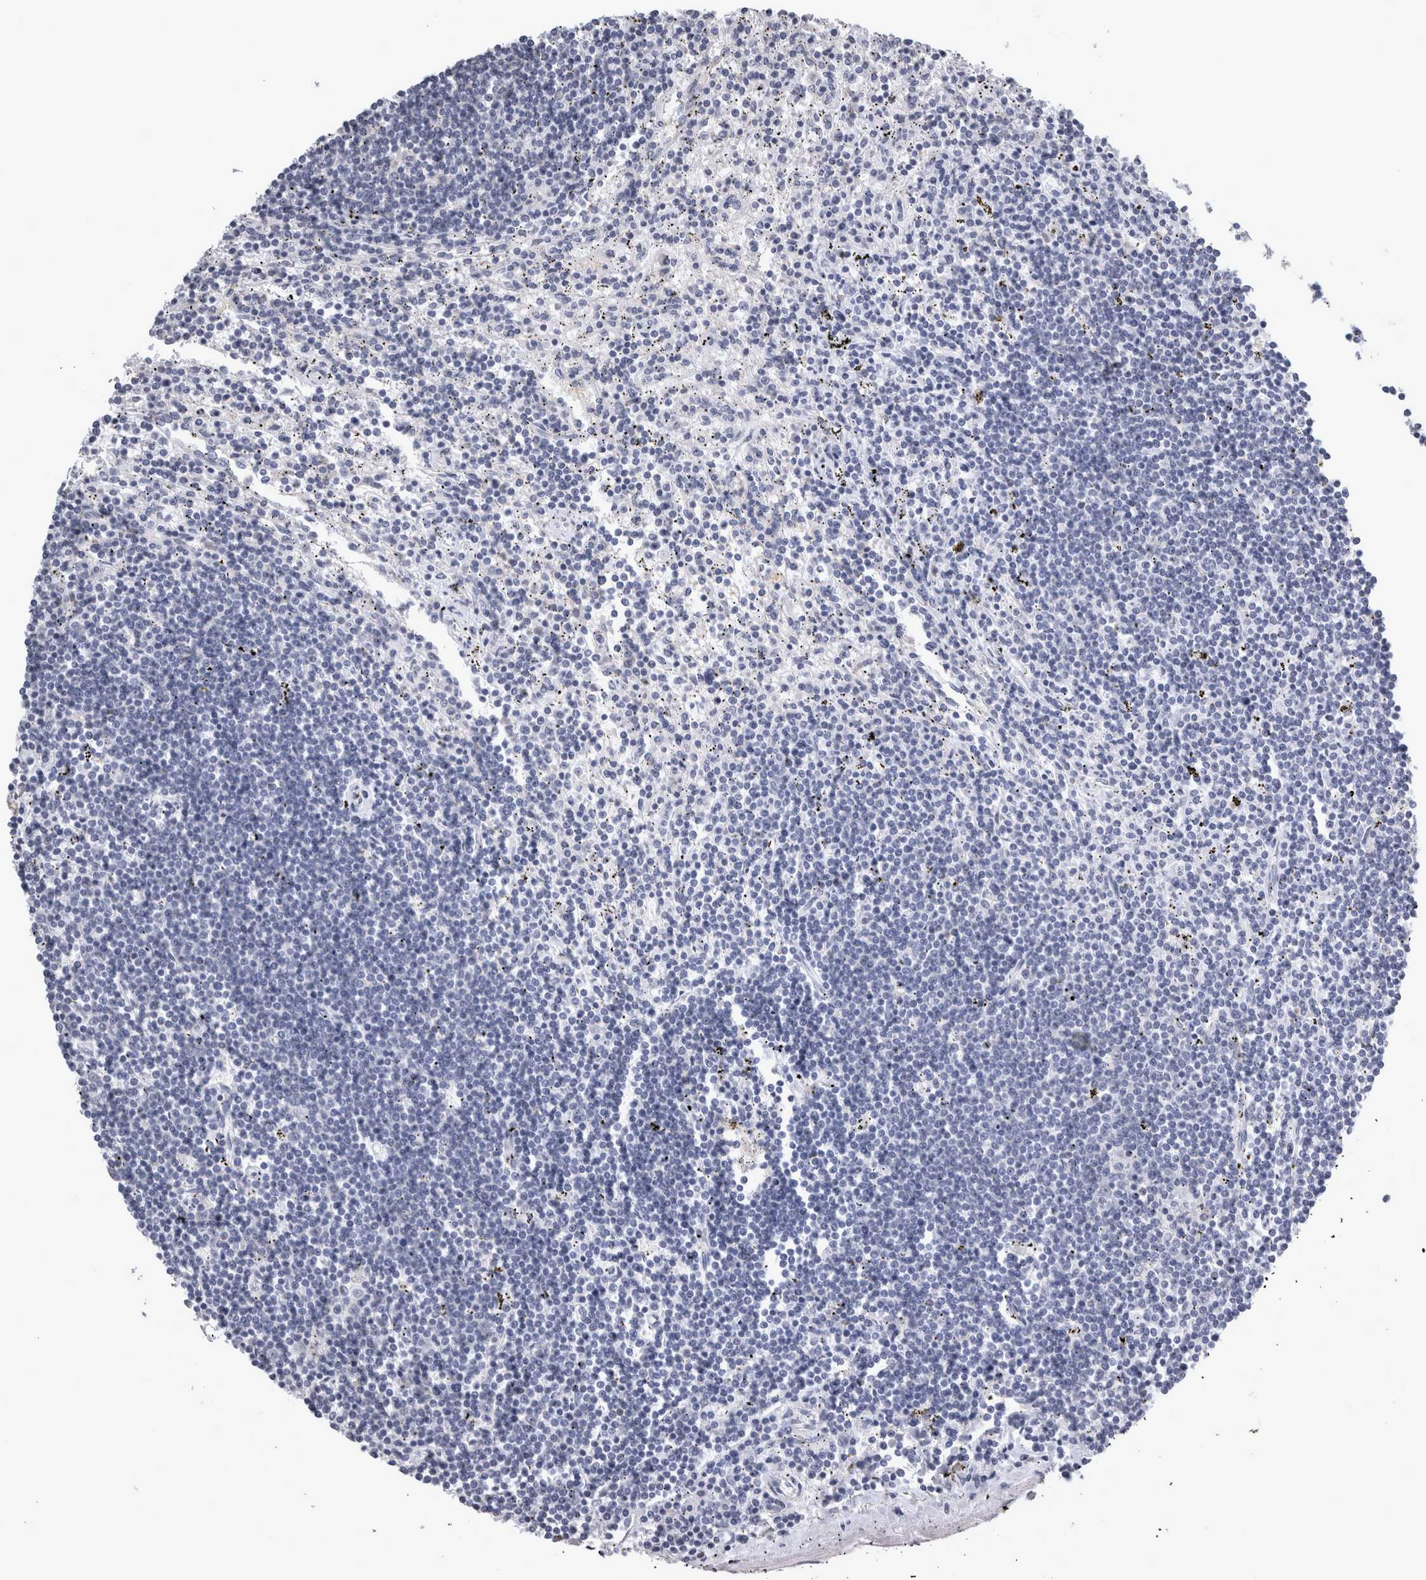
{"staining": {"intensity": "negative", "quantity": "none", "location": "none"}, "tissue": "lymphoma", "cell_type": "Tumor cells", "image_type": "cancer", "snomed": [{"axis": "morphology", "description": "Malignant lymphoma, non-Hodgkin's type, Low grade"}, {"axis": "topography", "description": "Spleen"}], "caption": "The immunohistochemistry (IHC) image has no significant staining in tumor cells of malignant lymphoma, non-Hodgkin's type (low-grade) tissue.", "gene": "TCAP", "patient": {"sex": "male", "age": 76}}